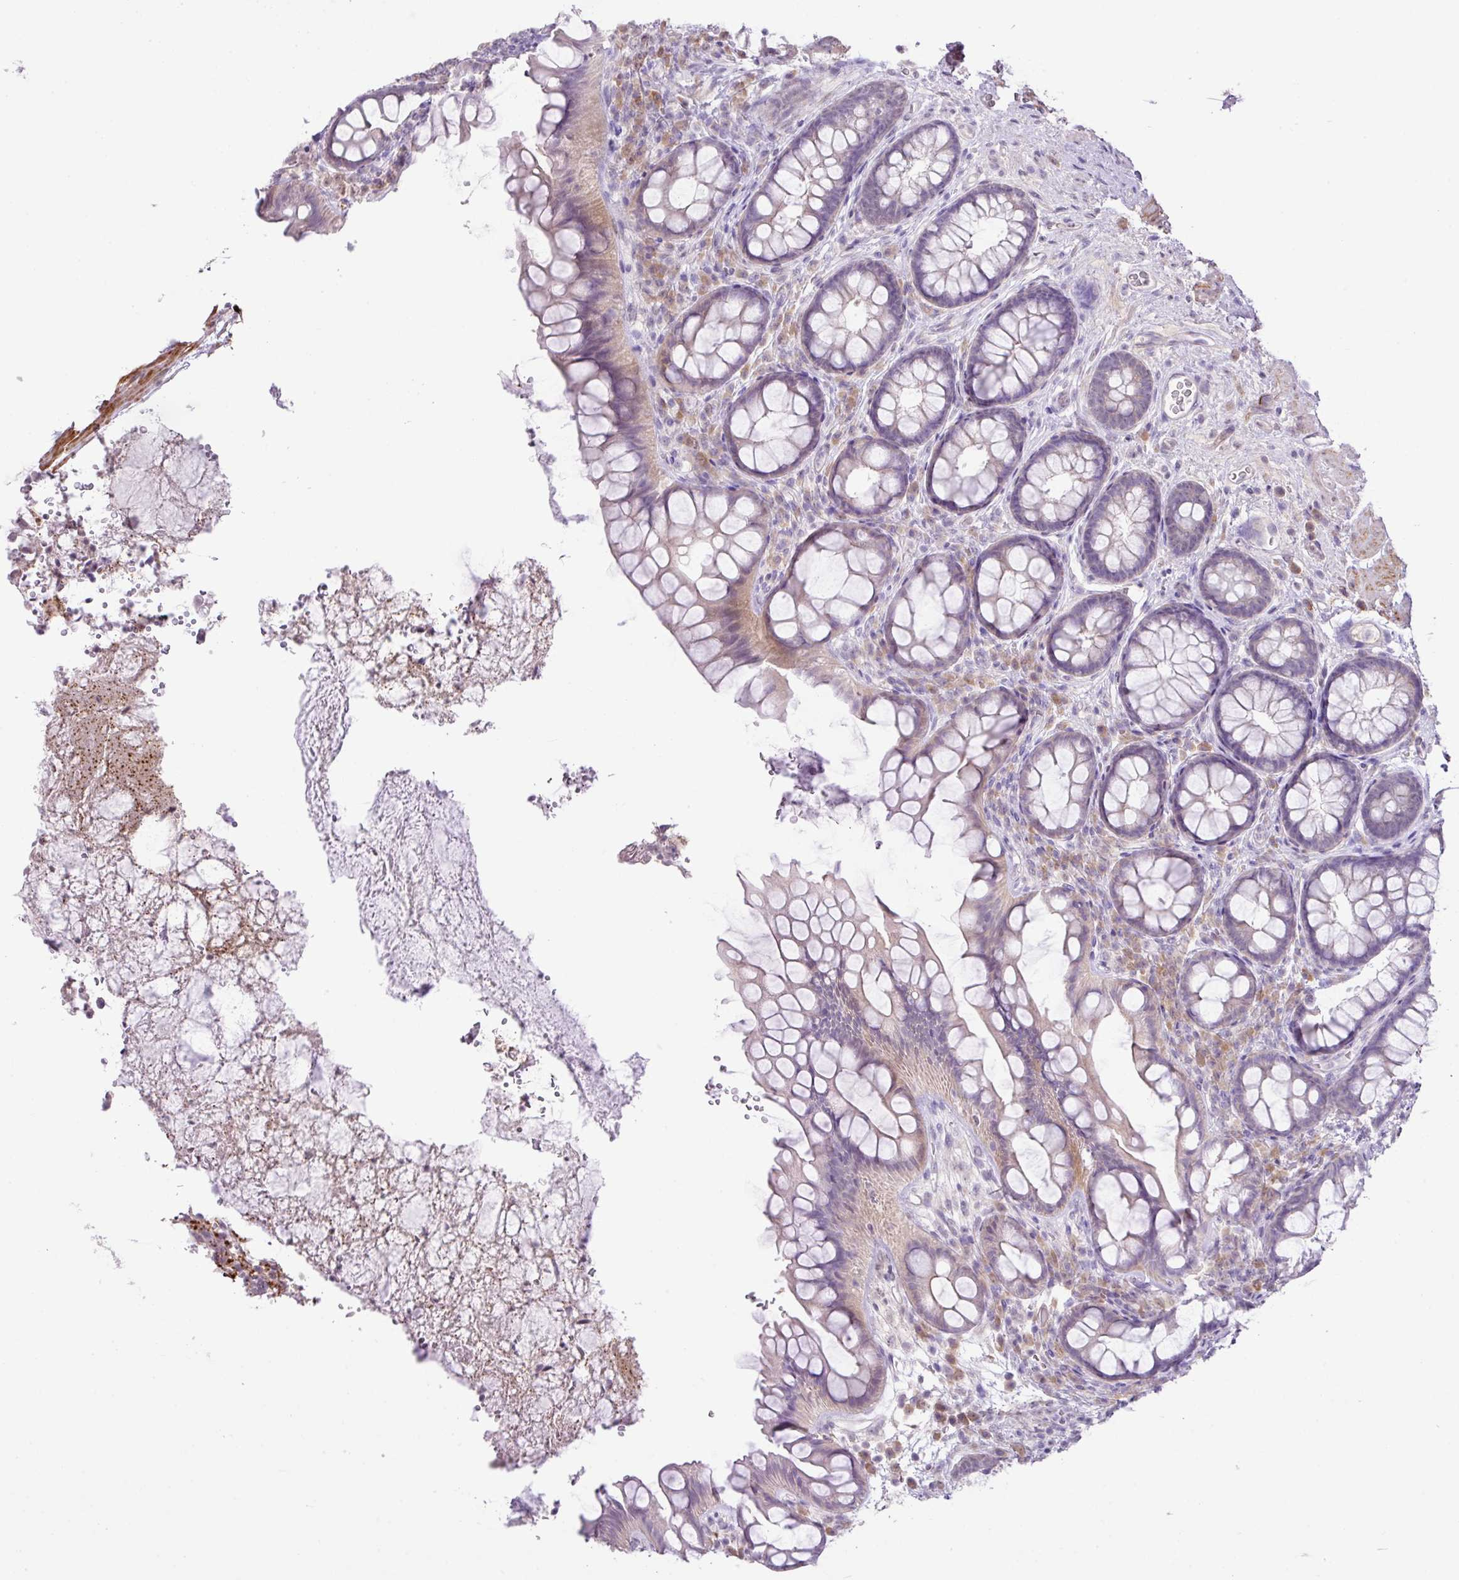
{"staining": {"intensity": "weak", "quantity": "<25%", "location": "cytoplasmic/membranous"}, "tissue": "rectum", "cell_type": "Glandular cells", "image_type": "normal", "snomed": [{"axis": "morphology", "description": "Normal tissue, NOS"}, {"axis": "topography", "description": "Rectum"}, {"axis": "topography", "description": "Peripheral nerve tissue"}], "caption": "High power microscopy micrograph of an immunohistochemistry (IHC) micrograph of unremarkable rectum, revealing no significant expression in glandular cells. (DAB immunohistochemistry (IHC), high magnification).", "gene": "DIP2A", "patient": {"sex": "female", "age": 69}}